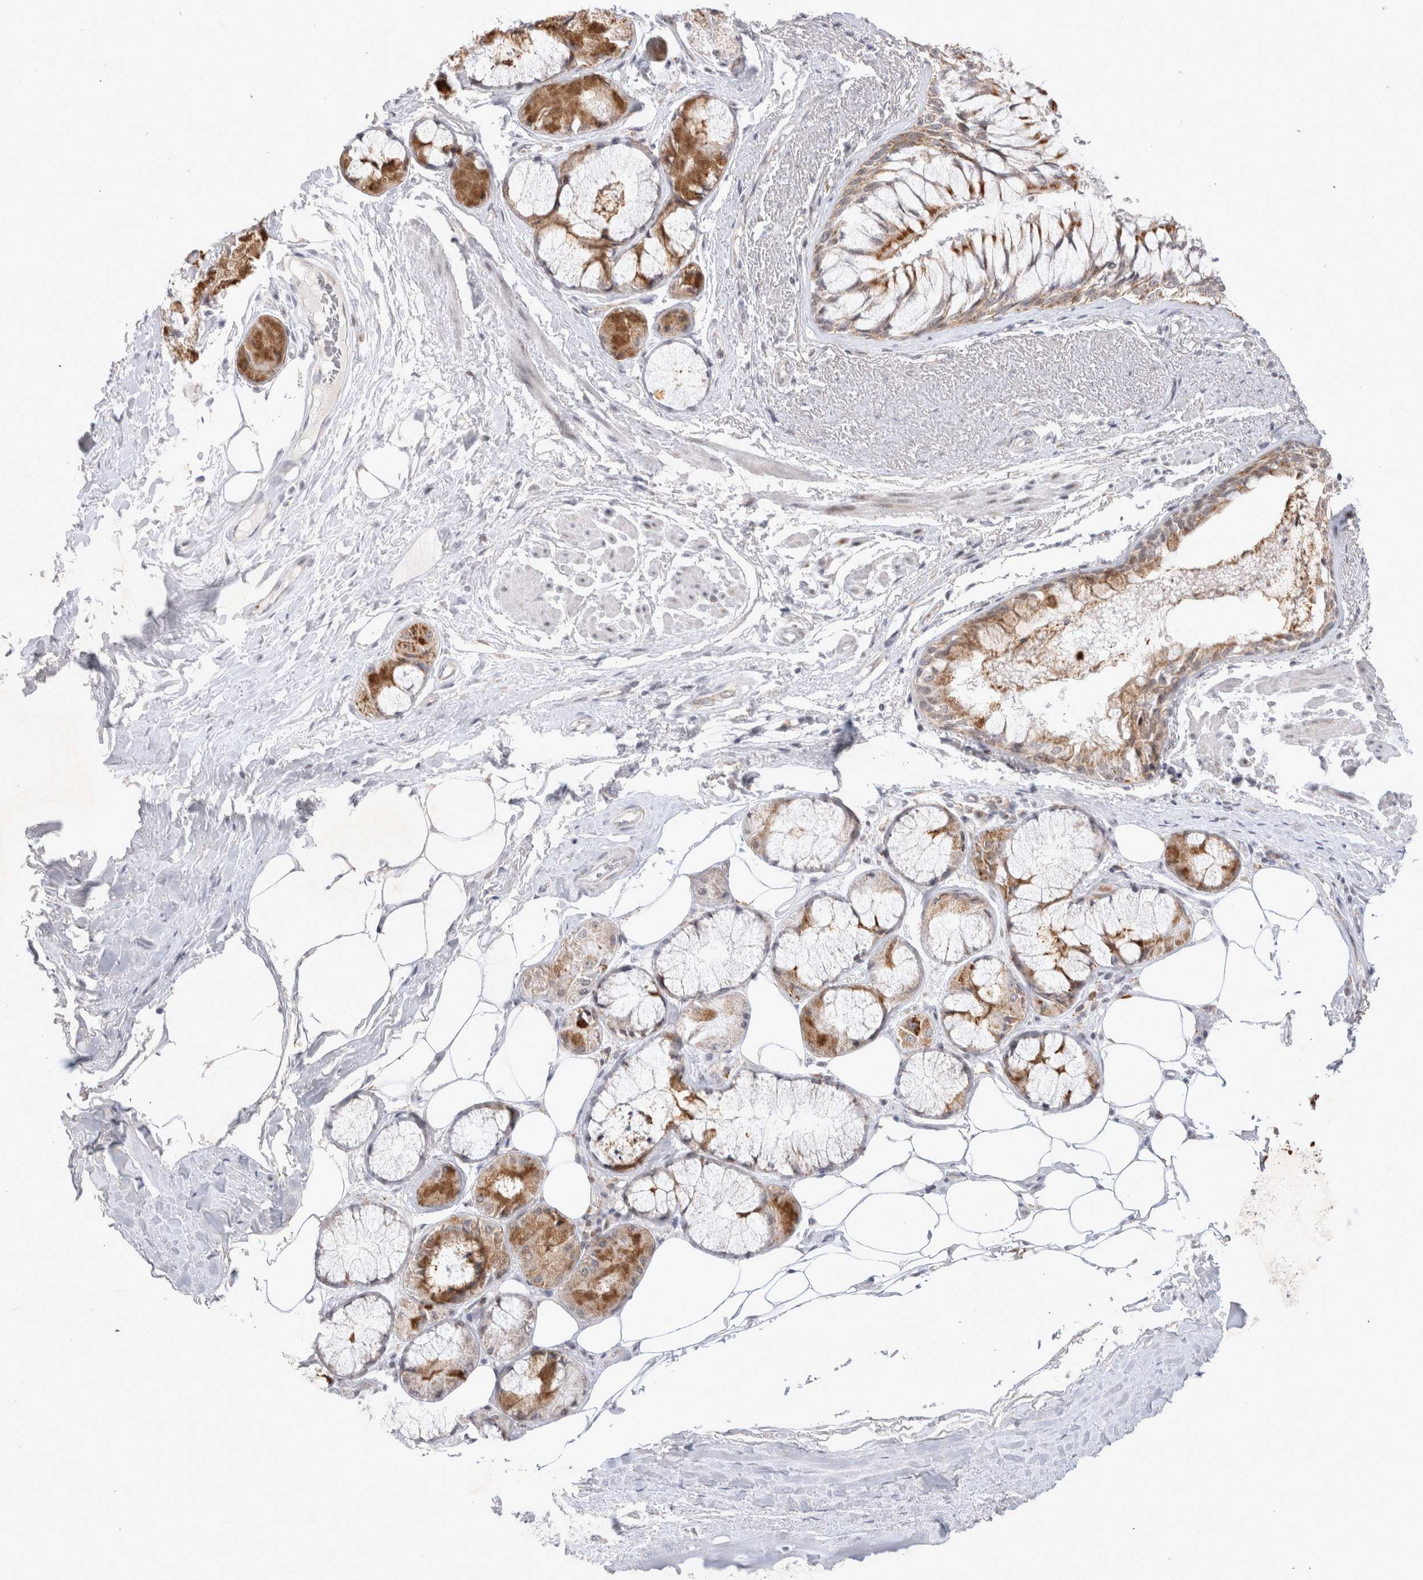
{"staining": {"intensity": "moderate", "quantity": ">75%", "location": "cytoplasmic/membranous"}, "tissue": "bronchus", "cell_type": "Respiratory epithelial cells", "image_type": "normal", "snomed": [{"axis": "morphology", "description": "Normal tissue, NOS"}, {"axis": "topography", "description": "Bronchus"}], "caption": "Immunohistochemistry (IHC) staining of unremarkable bronchus, which exhibits medium levels of moderate cytoplasmic/membranous positivity in approximately >75% of respiratory epithelial cells indicating moderate cytoplasmic/membranous protein positivity. The staining was performed using DAB (3,3'-diaminobenzidine) (brown) for protein detection and nuclei were counterstained in hematoxylin (blue).", "gene": "MRPL37", "patient": {"sex": "male", "age": 66}}